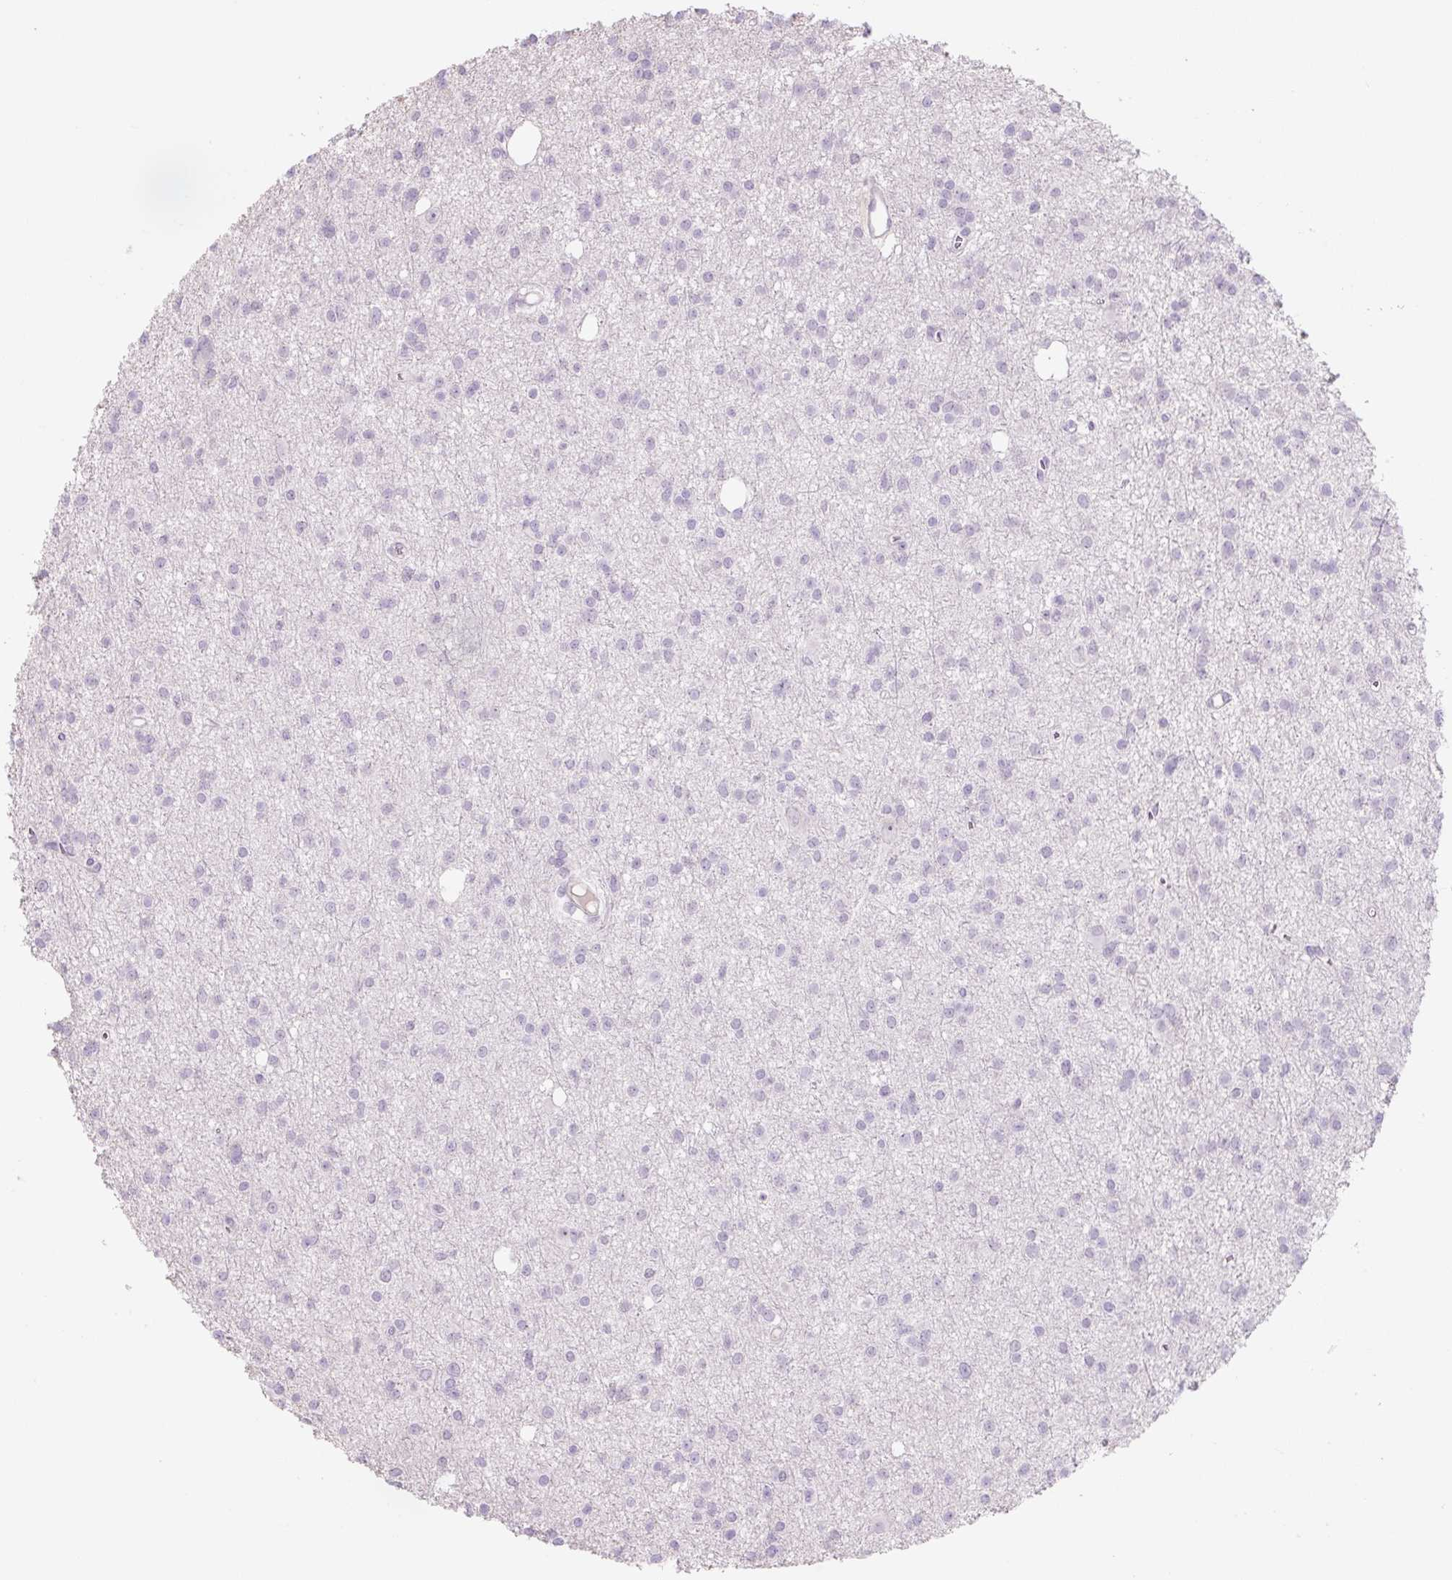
{"staining": {"intensity": "negative", "quantity": "none", "location": "none"}, "tissue": "glioma", "cell_type": "Tumor cells", "image_type": "cancer", "snomed": [{"axis": "morphology", "description": "Glioma, malignant, High grade"}, {"axis": "topography", "description": "Brain"}], "caption": "Tumor cells show no significant staining in high-grade glioma (malignant).", "gene": "PRM1", "patient": {"sex": "male", "age": 23}}